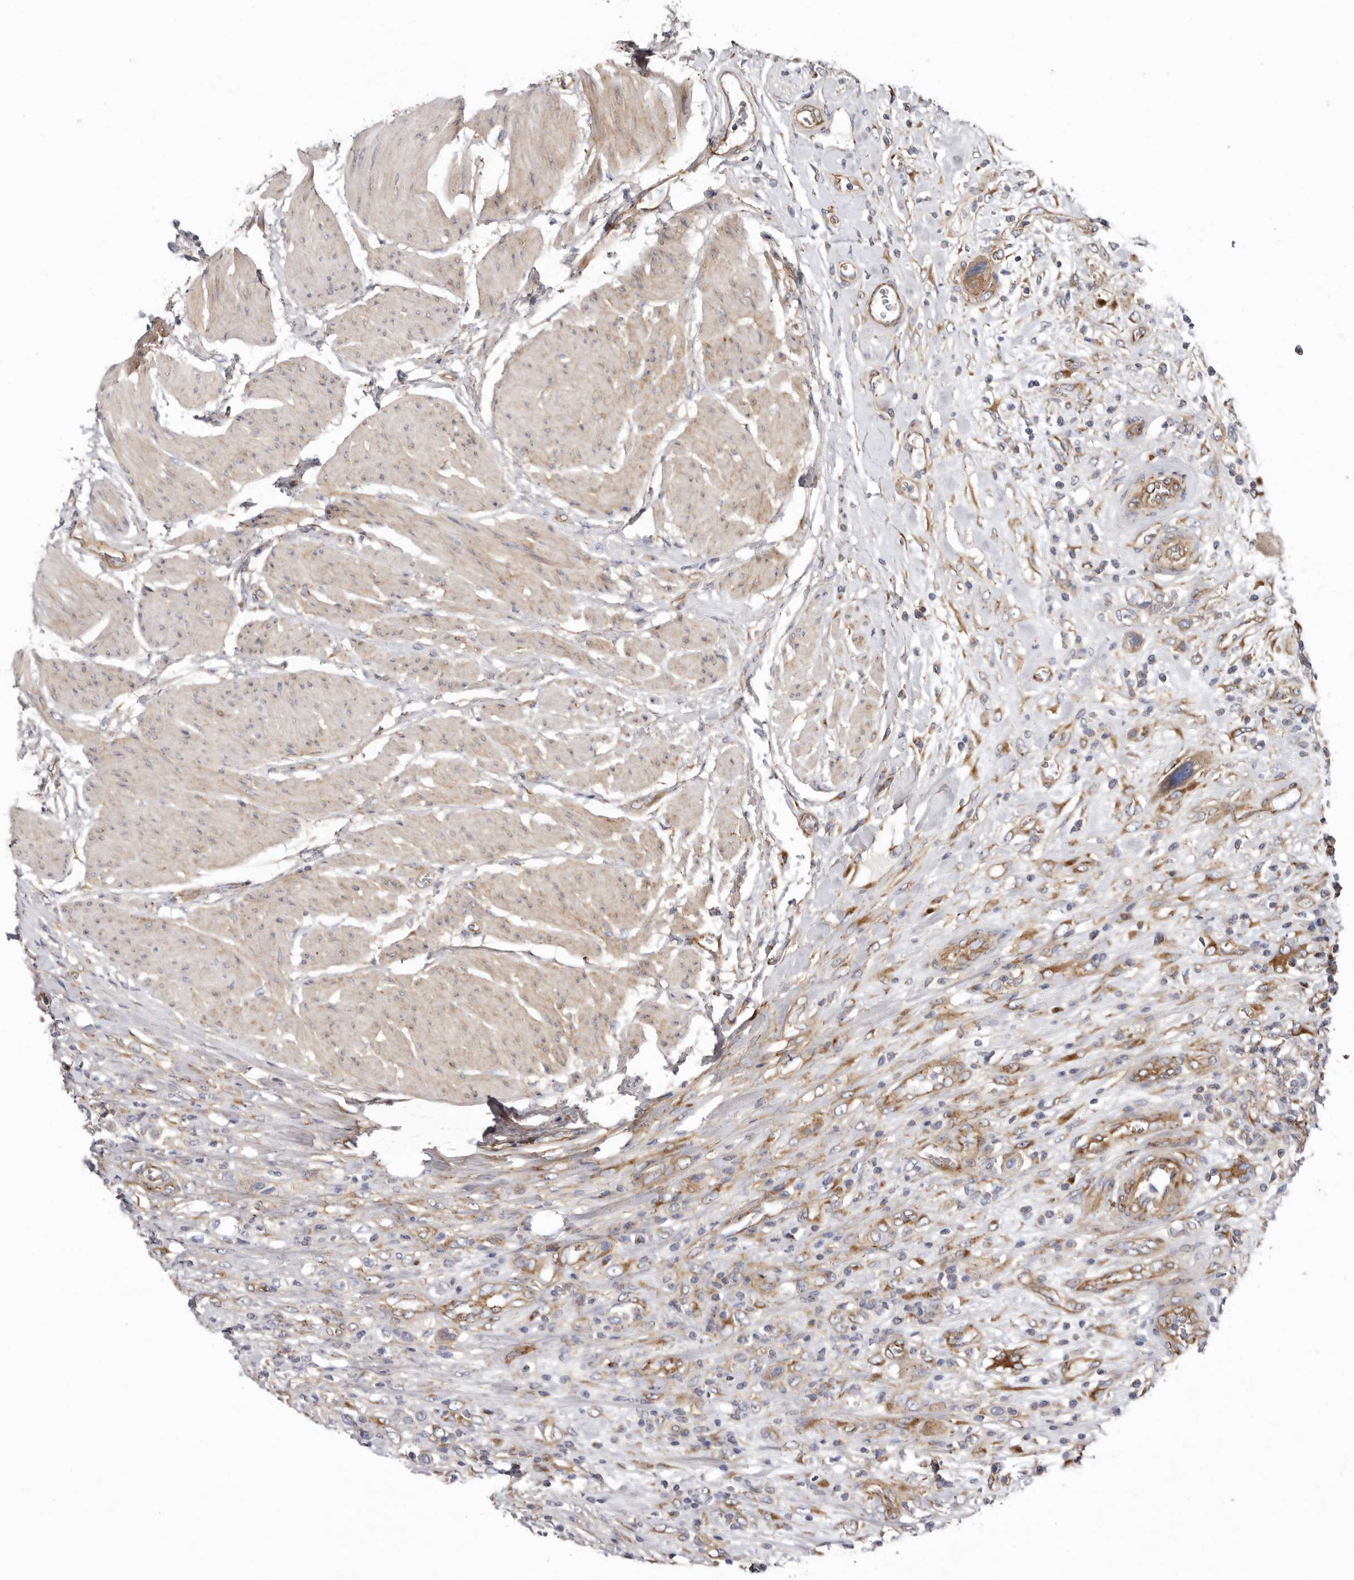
{"staining": {"intensity": "weak", "quantity": "<25%", "location": "cytoplasmic/membranous"}, "tissue": "urothelial cancer", "cell_type": "Tumor cells", "image_type": "cancer", "snomed": [{"axis": "morphology", "description": "Urothelial carcinoma, High grade"}, {"axis": "topography", "description": "Urinary bladder"}], "caption": "An image of high-grade urothelial carcinoma stained for a protein displays no brown staining in tumor cells. Nuclei are stained in blue.", "gene": "LUZP1", "patient": {"sex": "male", "age": 50}}